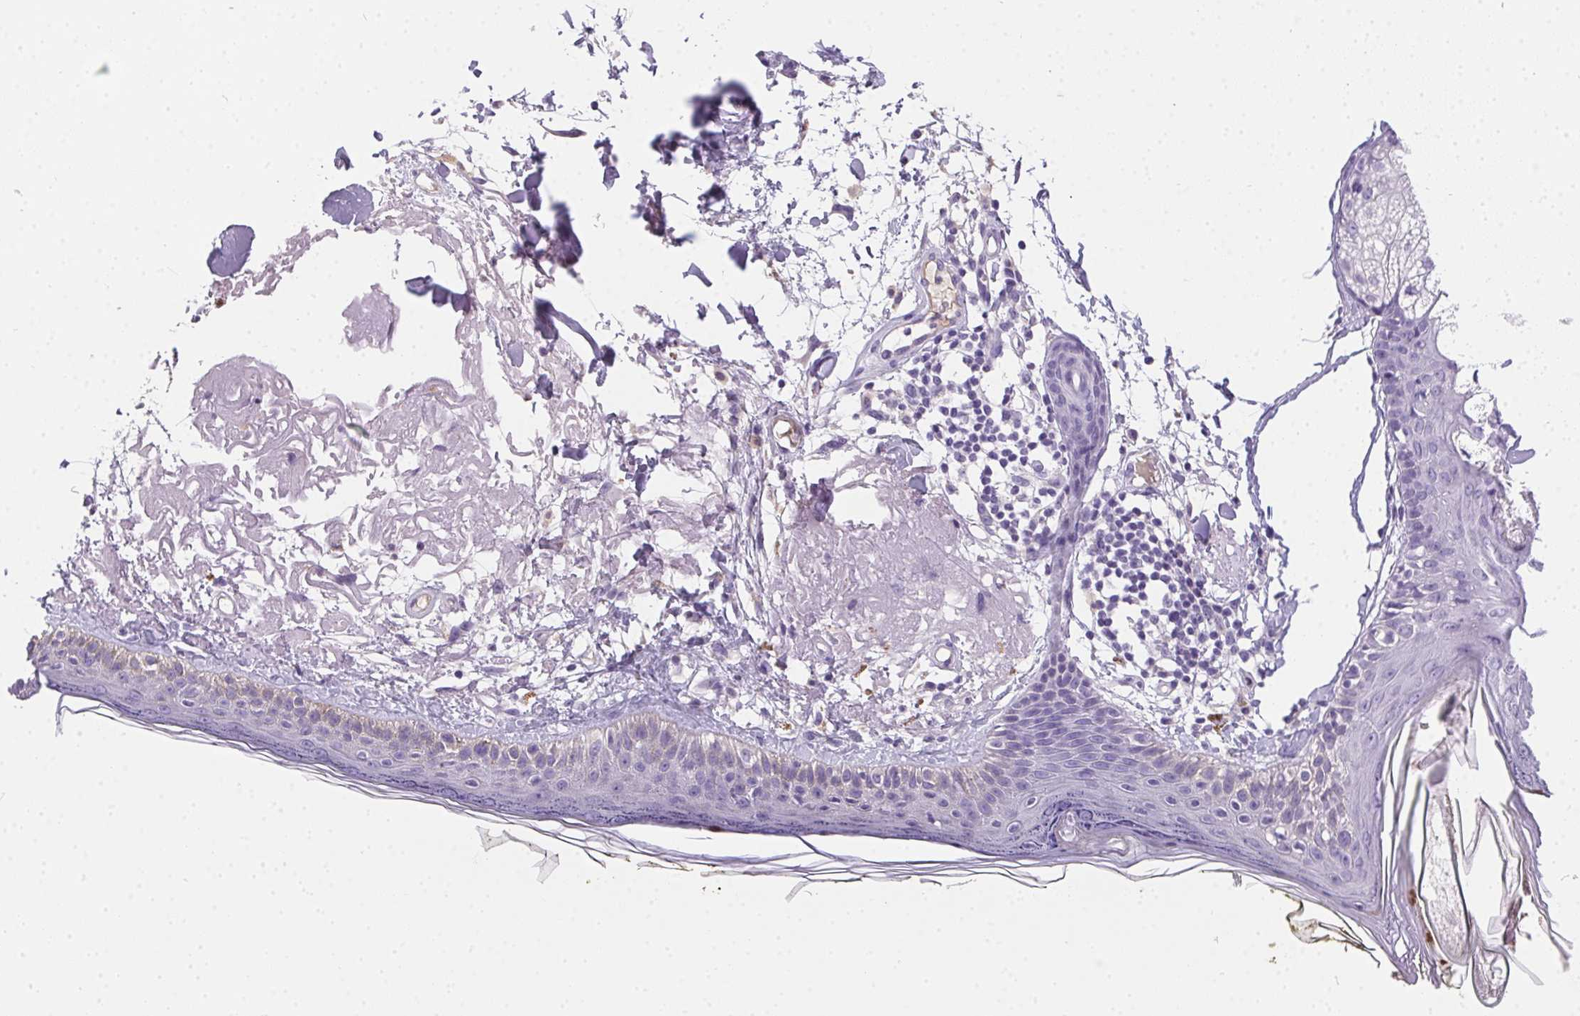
{"staining": {"intensity": "negative", "quantity": "none", "location": "none"}, "tissue": "skin", "cell_type": "Fibroblasts", "image_type": "normal", "snomed": [{"axis": "morphology", "description": "Normal tissue, NOS"}, {"axis": "topography", "description": "Skin"}], "caption": "High magnification brightfield microscopy of benign skin stained with DAB (brown) and counterstained with hematoxylin (blue): fibroblasts show no significant expression. (Brightfield microscopy of DAB immunohistochemistry (IHC) at high magnification).", "gene": "SSTR4", "patient": {"sex": "male", "age": 76}}